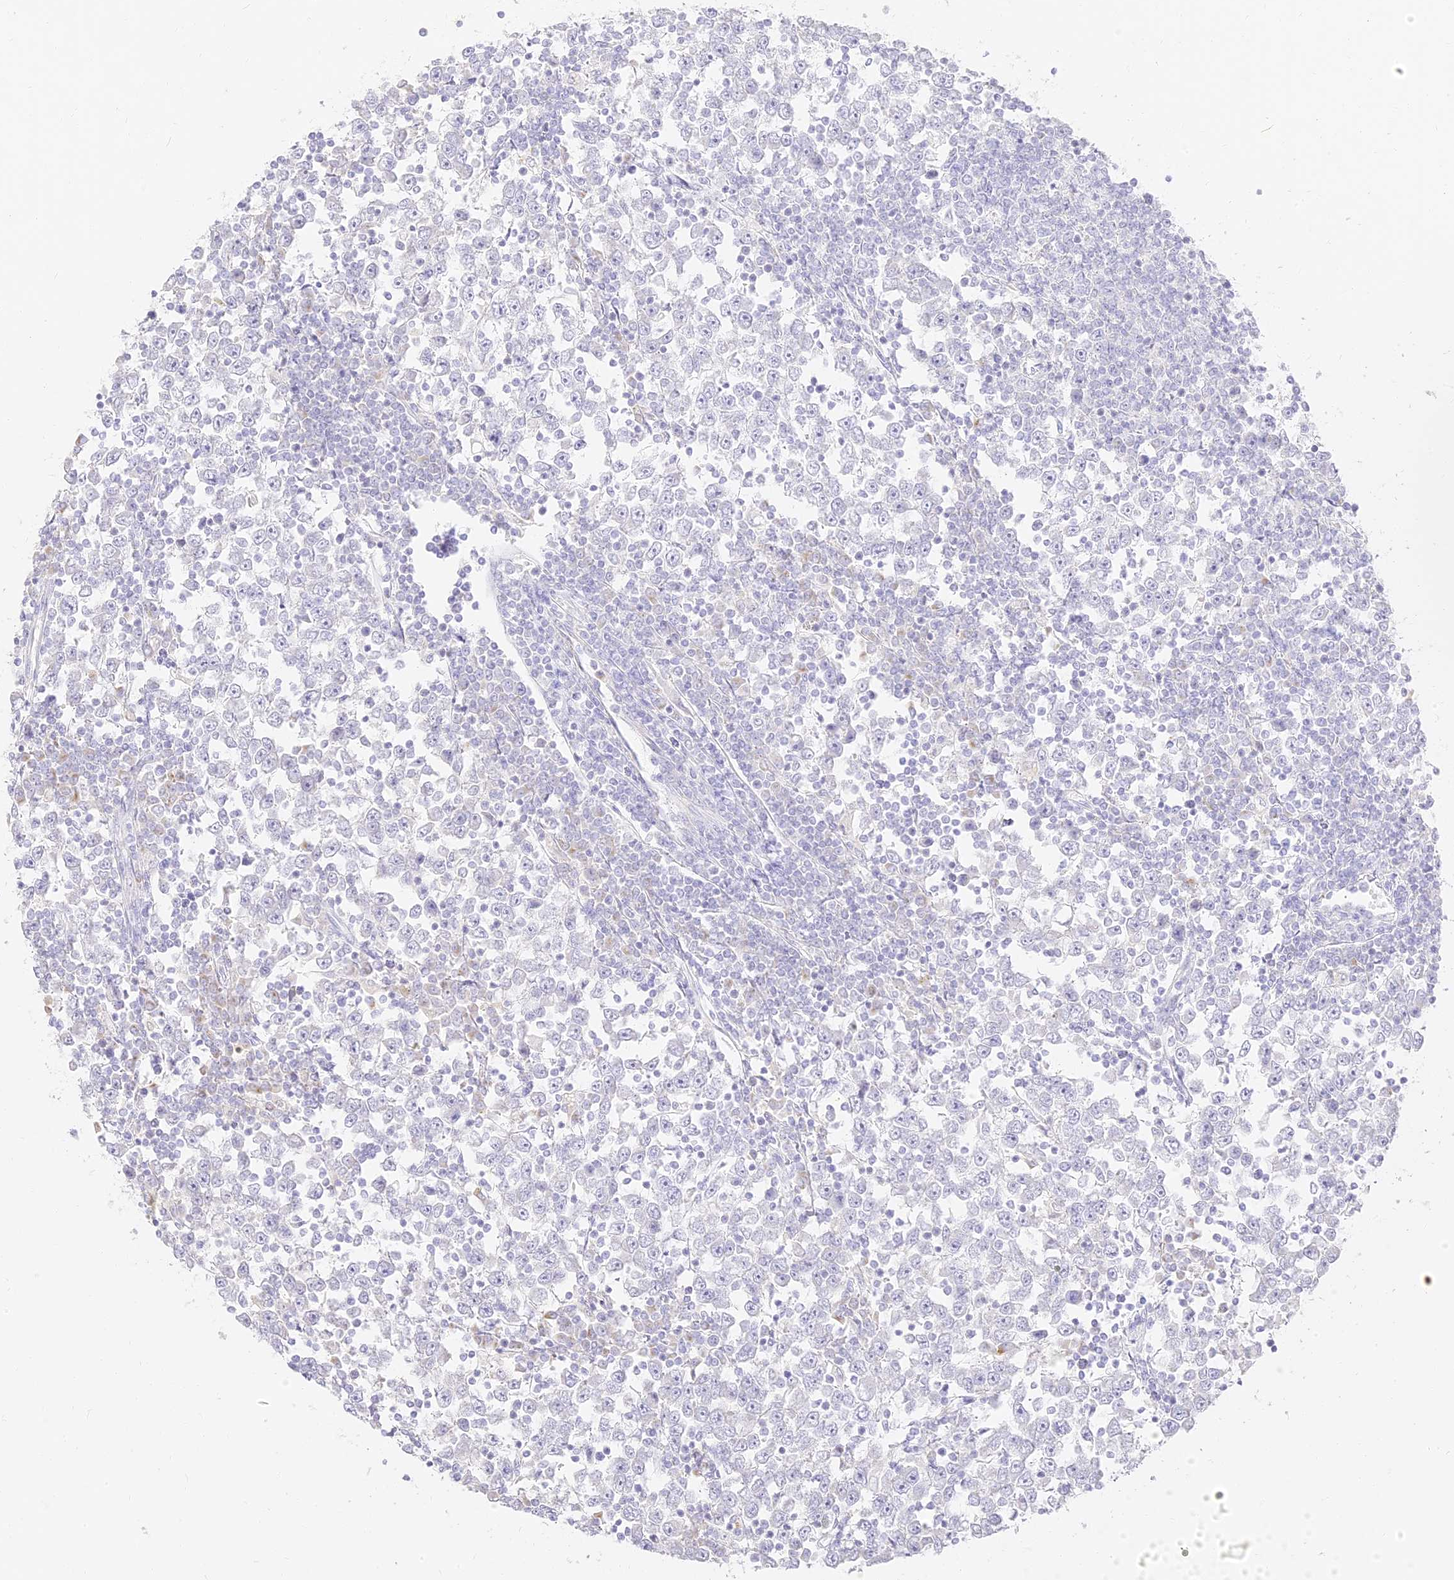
{"staining": {"intensity": "negative", "quantity": "none", "location": "none"}, "tissue": "testis cancer", "cell_type": "Tumor cells", "image_type": "cancer", "snomed": [{"axis": "morphology", "description": "Seminoma, NOS"}, {"axis": "topography", "description": "Testis"}], "caption": "The histopathology image displays no significant expression in tumor cells of testis seminoma. (Stains: DAB immunohistochemistry with hematoxylin counter stain, Microscopy: brightfield microscopy at high magnification).", "gene": "SEC13", "patient": {"sex": "male", "age": 65}}